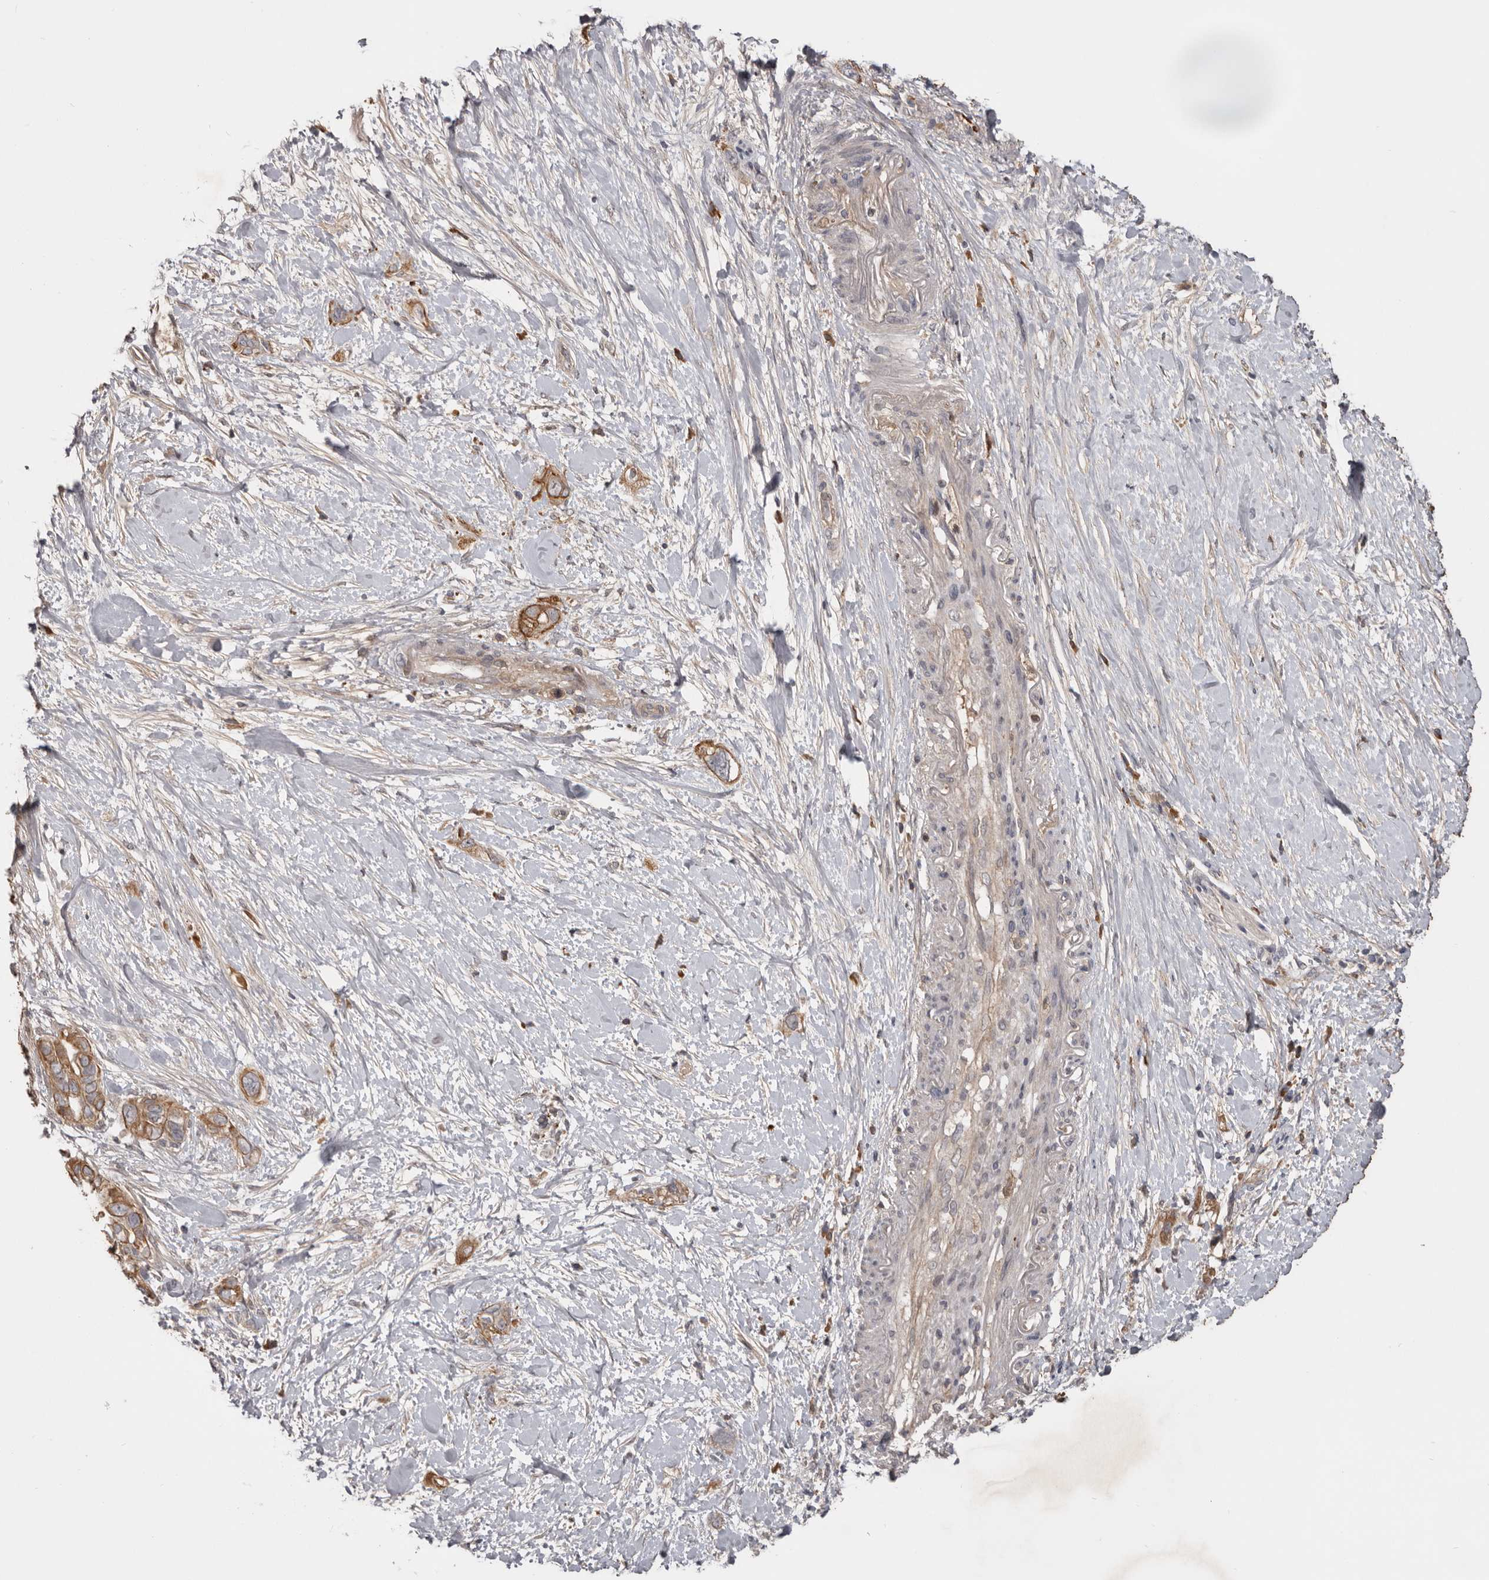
{"staining": {"intensity": "moderate", "quantity": ">75%", "location": "cytoplasmic/membranous"}, "tissue": "pancreatic cancer", "cell_type": "Tumor cells", "image_type": "cancer", "snomed": [{"axis": "morphology", "description": "Adenocarcinoma, NOS"}, {"axis": "topography", "description": "Pancreas"}], "caption": "Immunohistochemistry (IHC) (DAB (3,3'-diaminobenzidine)) staining of pancreatic adenocarcinoma demonstrates moderate cytoplasmic/membranous protein expression in about >75% of tumor cells. (DAB (3,3'-diaminobenzidine) IHC, brown staining for protein, blue staining for nuclei).", "gene": "NMUR1", "patient": {"sex": "female", "age": 56}}